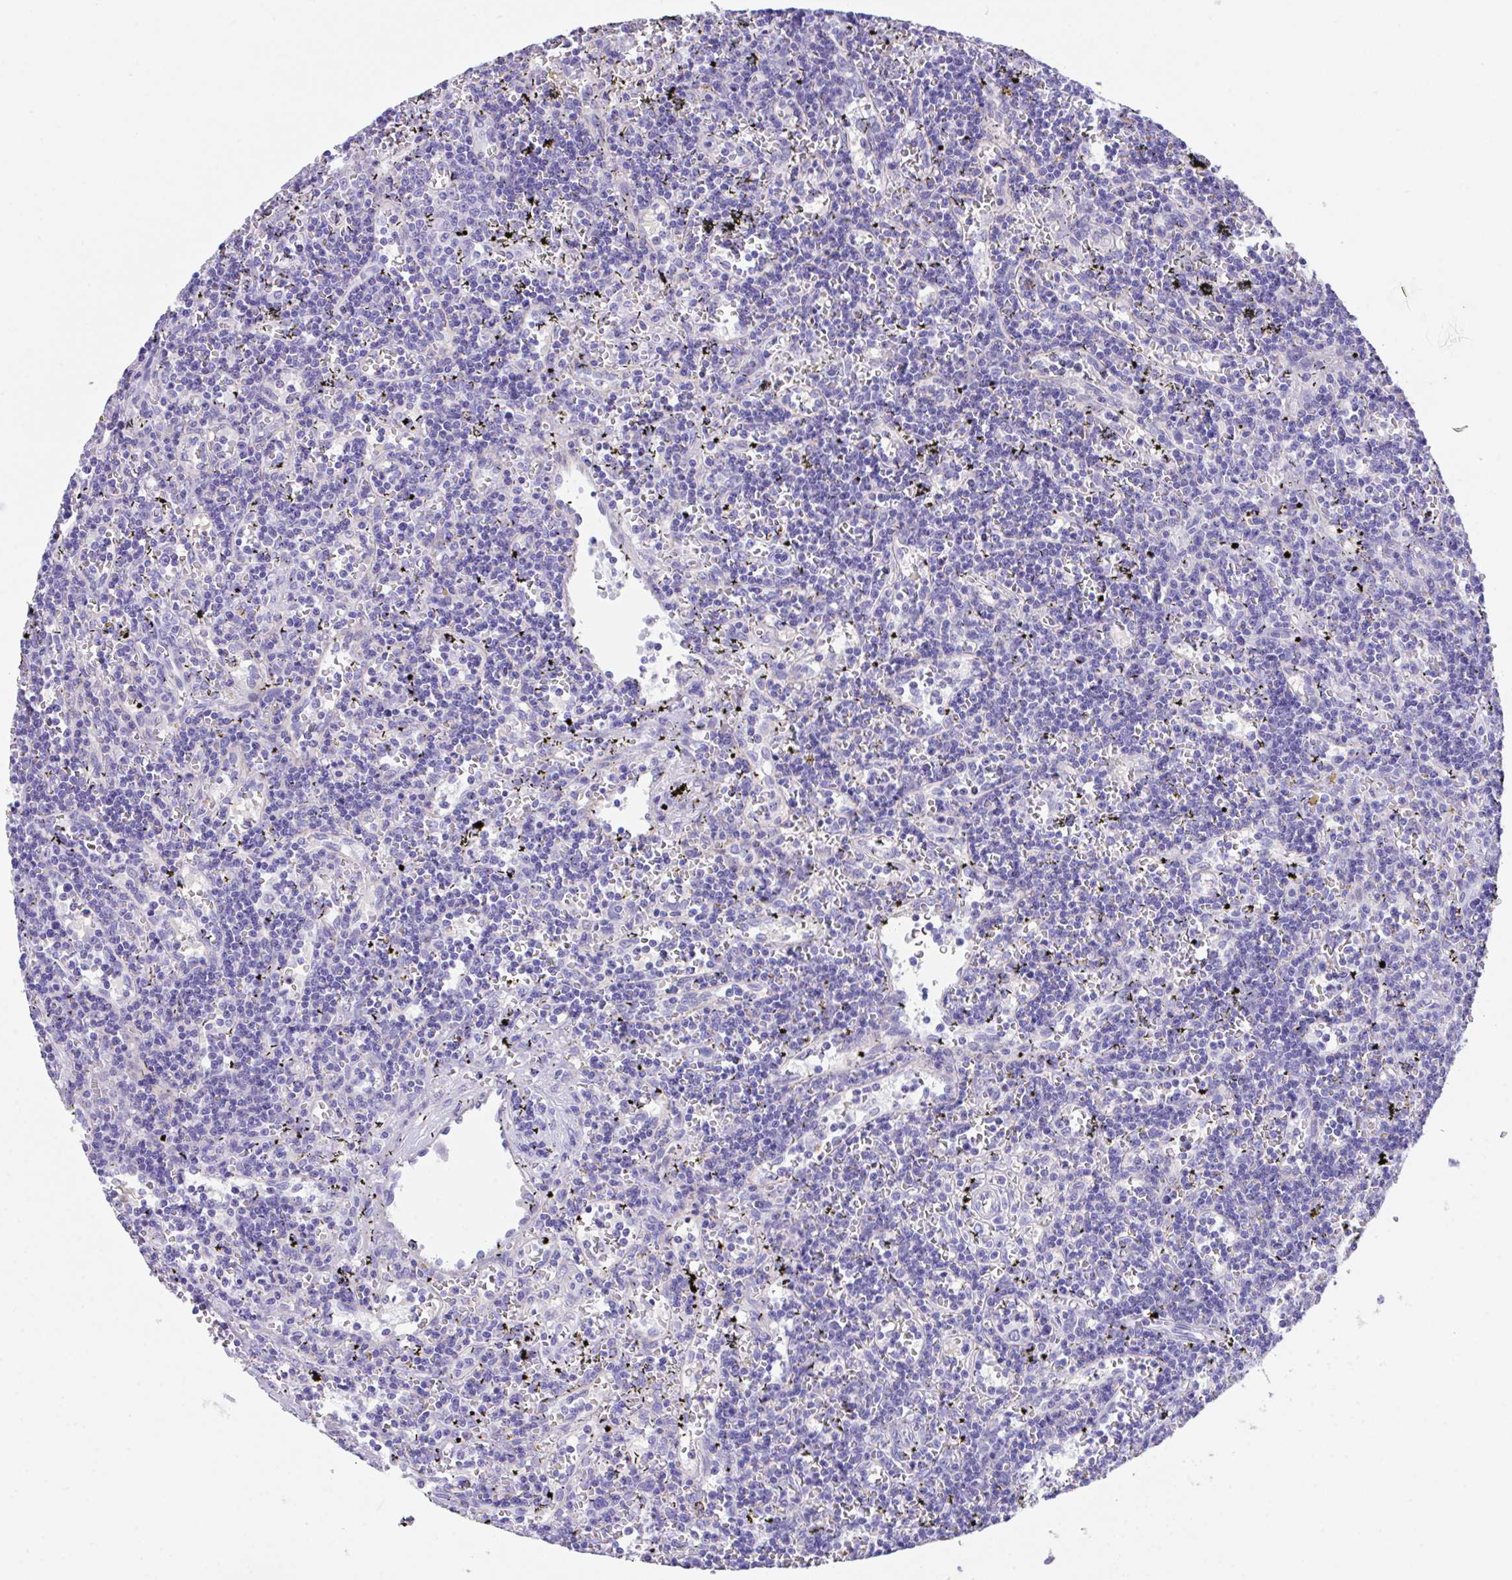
{"staining": {"intensity": "negative", "quantity": "none", "location": "none"}, "tissue": "lymphoma", "cell_type": "Tumor cells", "image_type": "cancer", "snomed": [{"axis": "morphology", "description": "Malignant lymphoma, non-Hodgkin's type, Low grade"}, {"axis": "topography", "description": "Spleen"}], "caption": "Immunohistochemistry (IHC) of human low-grade malignant lymphoma, non-Hodgkin's type demonstrates no positivity in tumor cells.", "gene": "SLC16A6", "patient": {"sex": "male", "age": 60}}